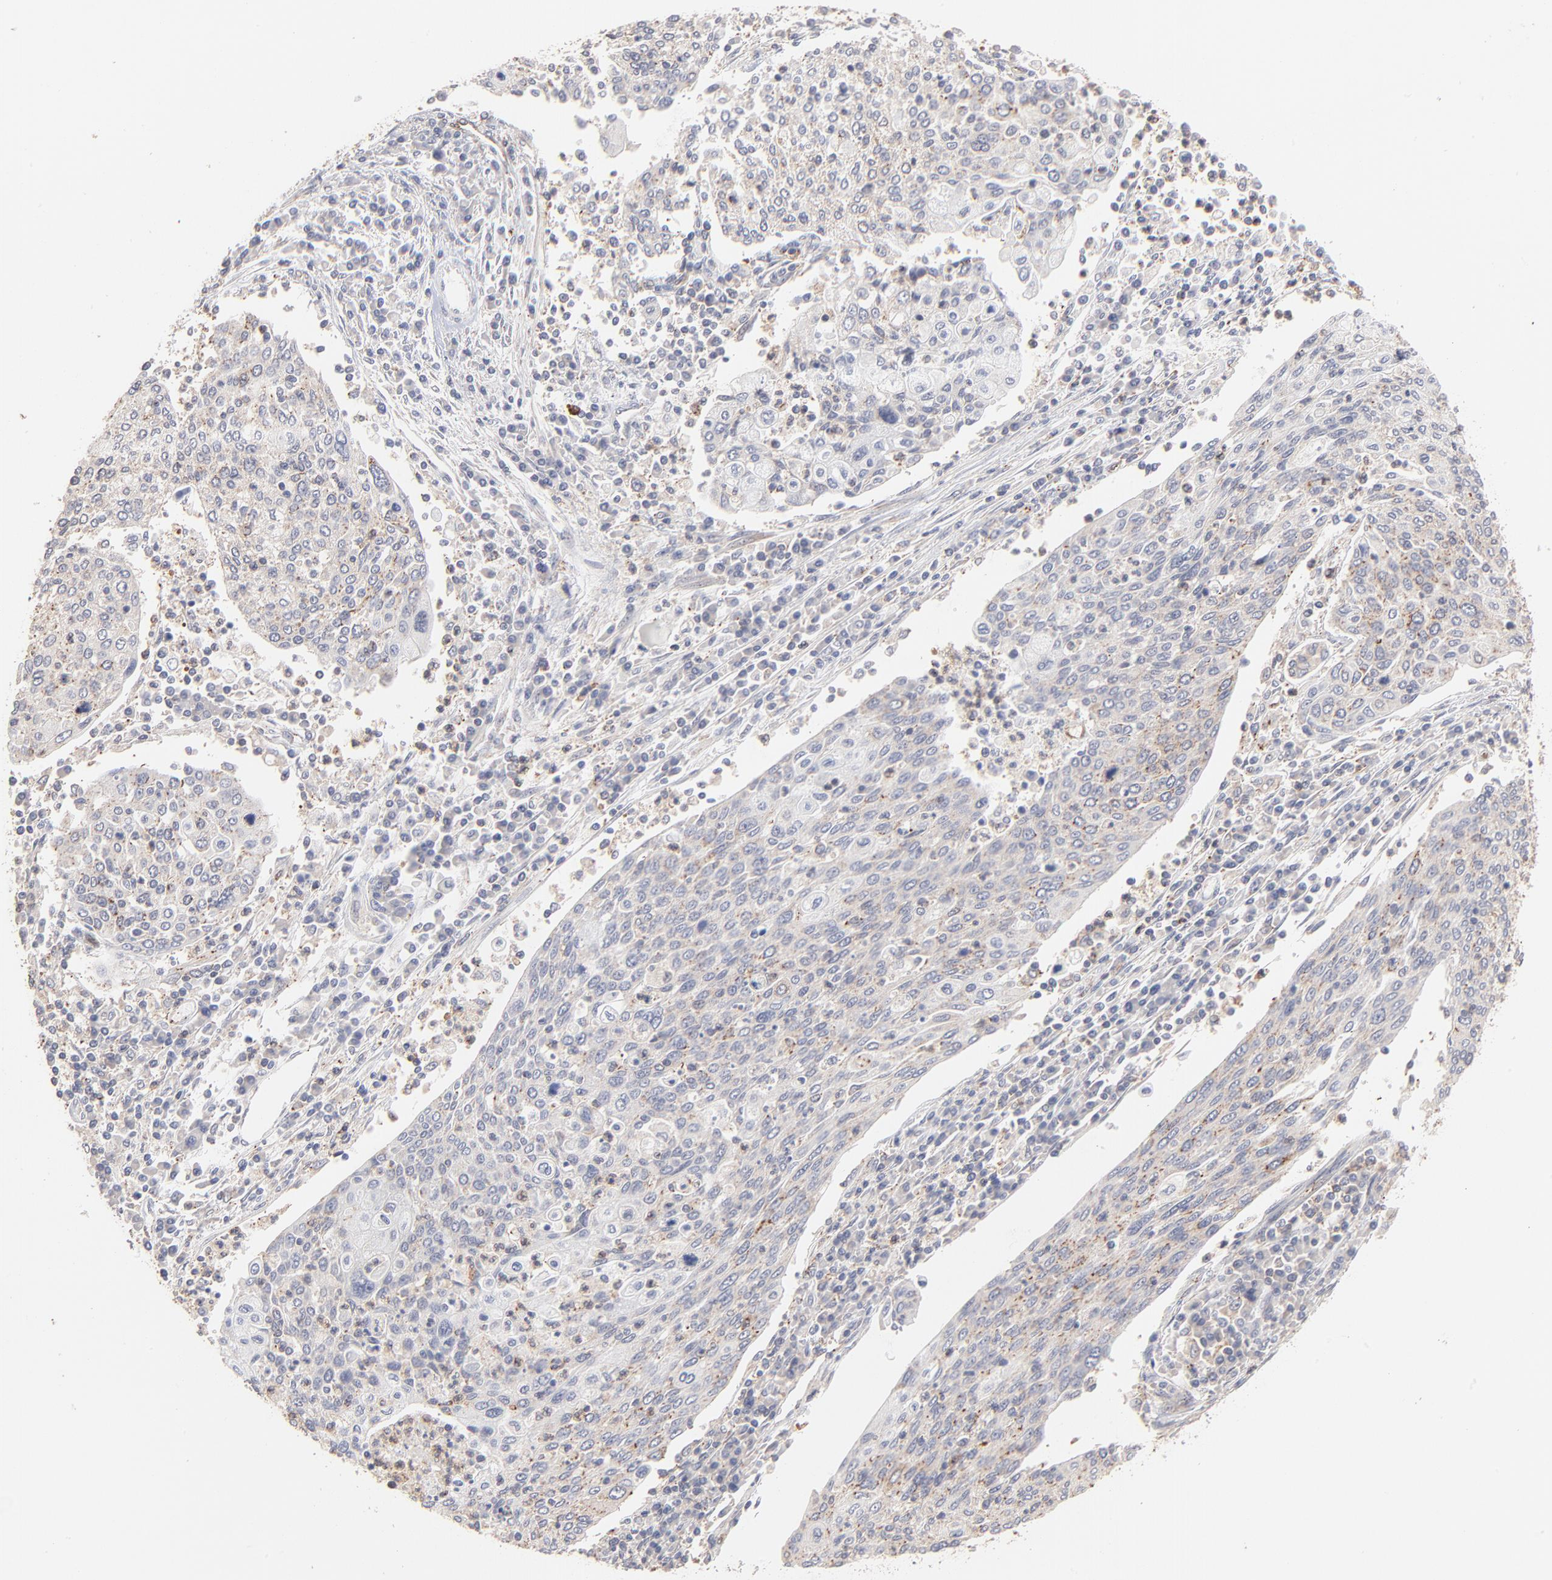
{"staining": {"intensity": "weak", "quantity": ">75%", "location": "cytoplasmic/membranous"}, "tissue": "cervical cancer", "cell_type": "Tumor cells", "image_type": "cancer", "snomed": [{"axis": "morphology", "description": "Squamous cell carcinoma, NOS"}, {"axis": "topography", "description": "Cervix"}], "caption": "Cervical cancer stained for a protein (brown) shows weak cytoplasmic/membranous positive expression in about >75% of tumor cells.", "gene": "IVNS1ABP", "patient": {"sex": "female", "age": 40}}